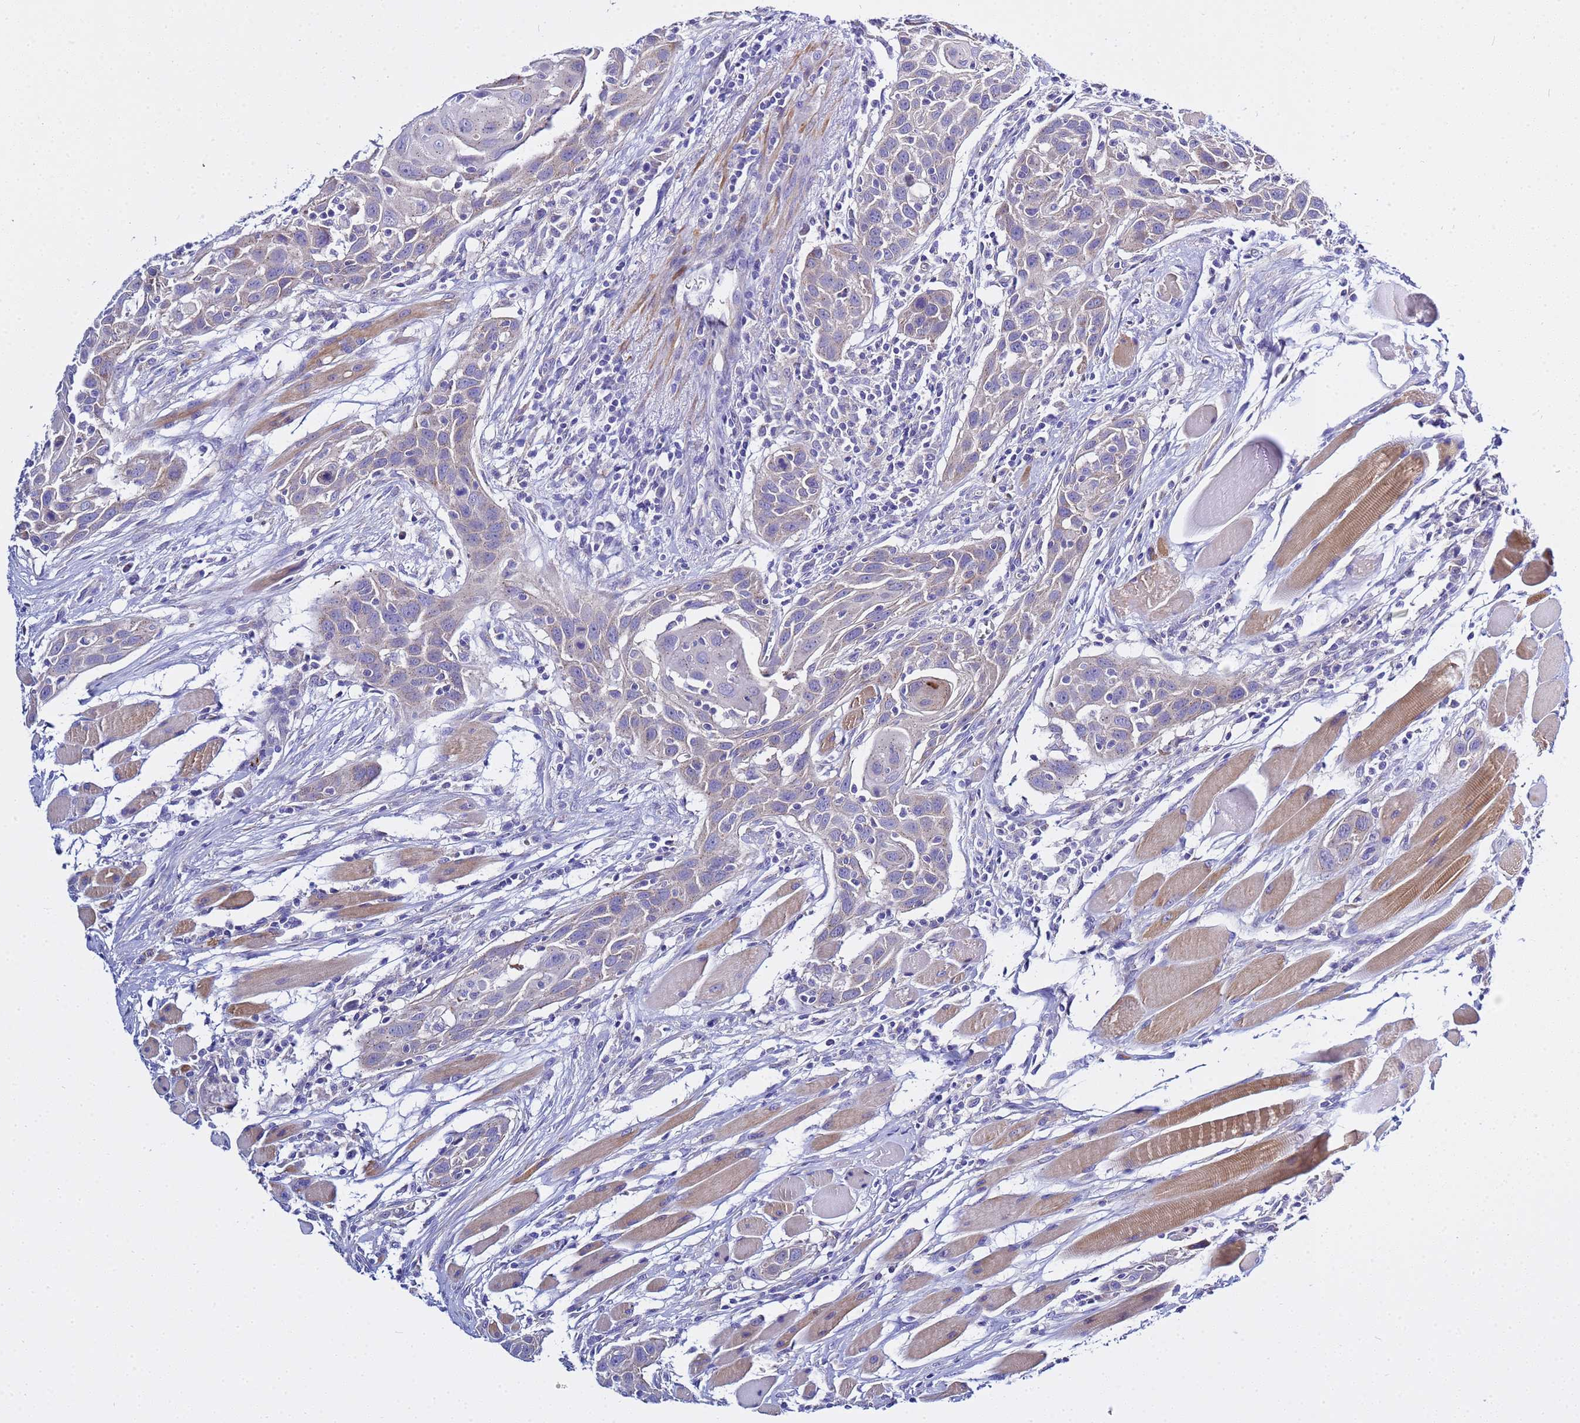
{"staining": {"intensity": "negative", "quantity": "none", "location": "none"}, "tissue": "head and neck cancer", "cell_type": "Tumor cells", "image_type": "cancer", "snomed": [{"axis": "morphology", "description": "Squamous cell carcinoma, NOS"}, {"axis": "topography", "description": "Oral tissue"}, {"axis": "topography", "description": "Head-Neck"}], "caption": "Head and neck cancer (squamous cell carcinoma) stained for a protein using IHC exhibits no staining tumor cells.", "gene": "USP18", "patient": {"sex": "female", "age": 50}}